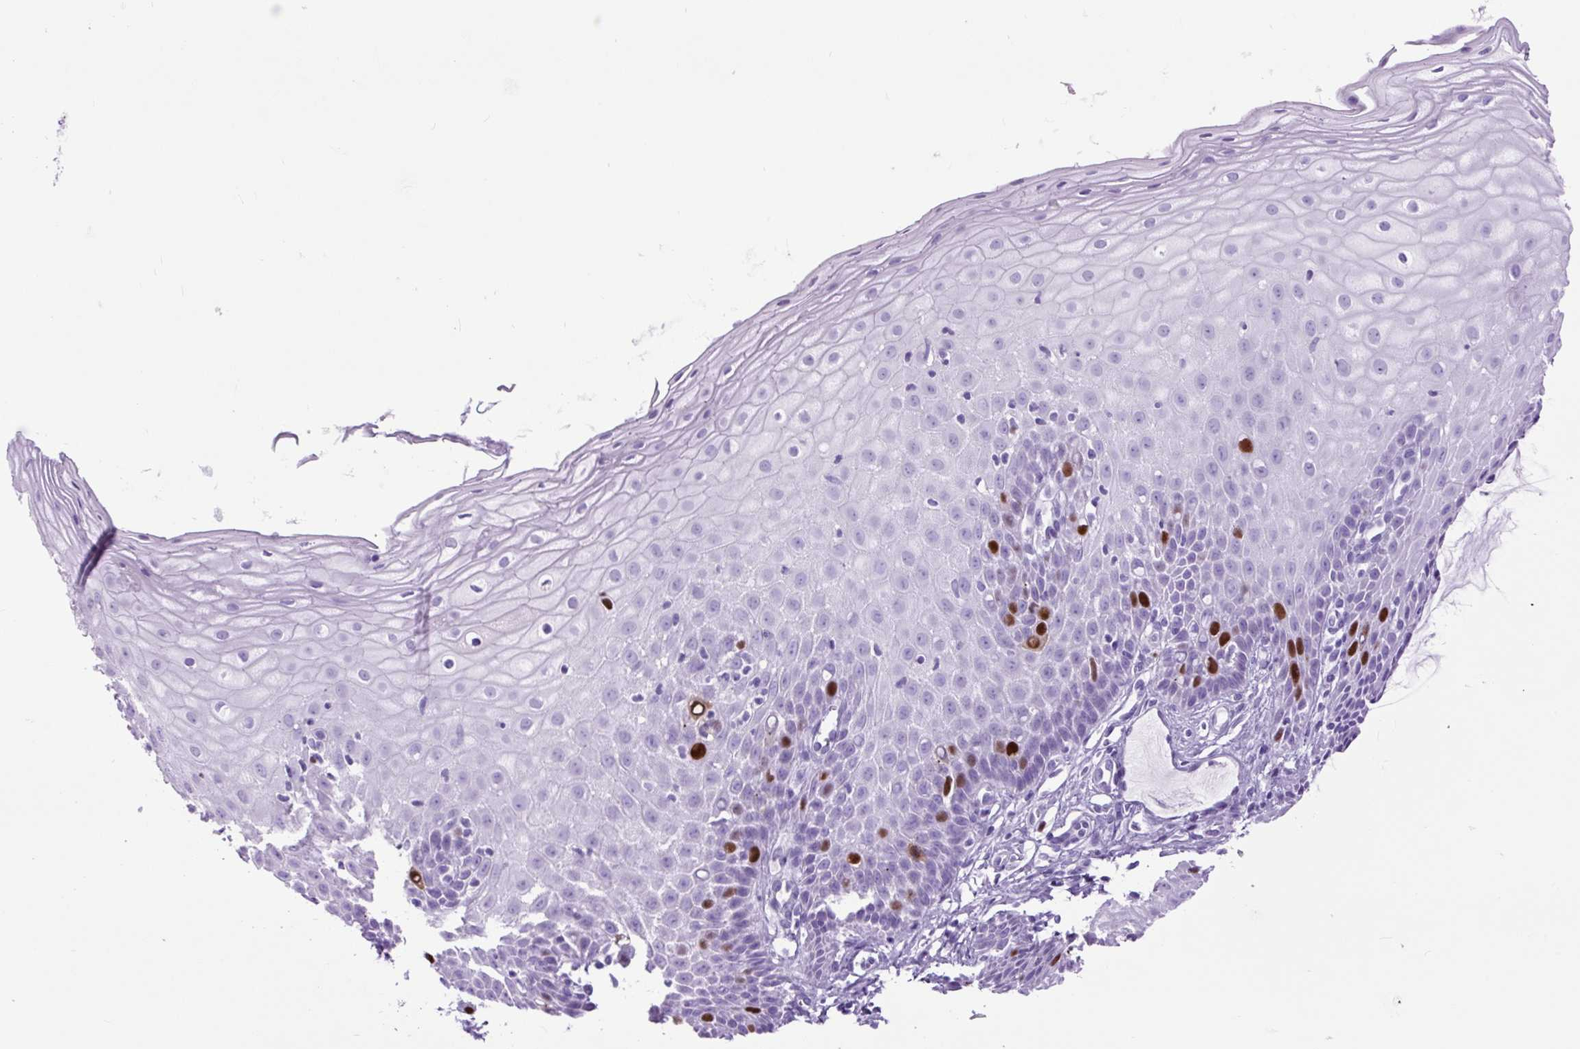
{"staining": {"intensity": "negative", "quantity": "none", "location": "none"}, "tissue": "cervix", "cell_type": "Glandular cells", "image_type": "normal", "snomed": [{"axis": "morphology", "description": "Normal tissue, NOS"}, {"axis": "topography", "description": "Cervix"}], "caption": "Immunohistochemical staining of unremarkable cervix shows no significant staining in glandular cells. (Stains: DAB immunohistochemistry (IHC) with hematoxylin counter stain, Microscopy: brightfield microscopy at high magnification).", "gene": "RACGAP1", "patient": {"sex": "female", "age": 36}}